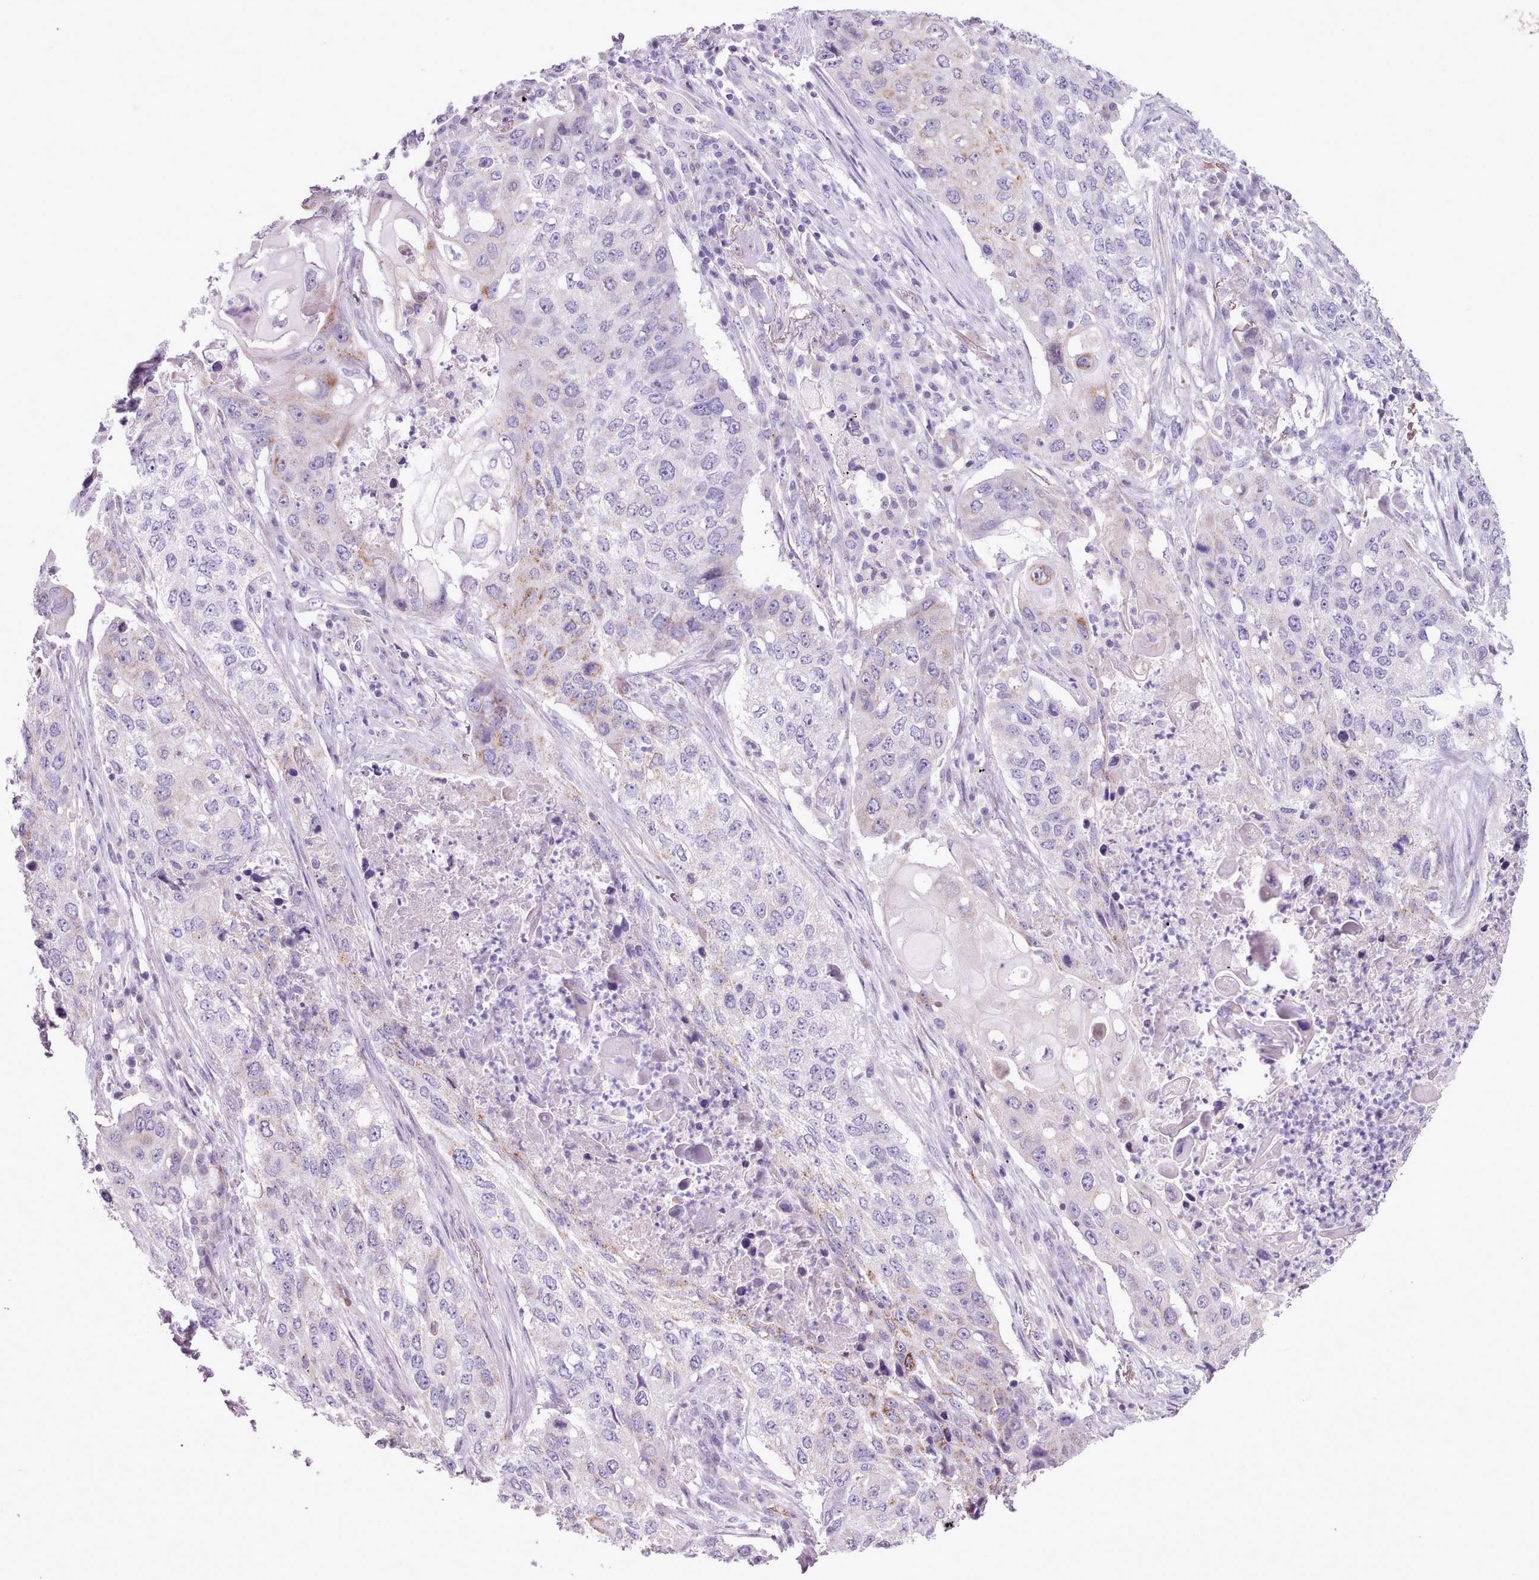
{"staining": {"intensity": "negative", "quantity": "none", "location": "none"}, "tissue": "lung cancer", "cell_type": "Tumor cells", "image_type": "cancer", "snomed": [{"axis": "morphology", "description": "Squamous cell carcinoma, NOS"}, {"axis": "topography", "description": "Lung"}], "caption": "This is a image of immunohistochemistry staining of squamous cell carcinoma (lung), which shows no expression in tumor cells. (Stains: DAB IHC with hematoxylin counter stain, Microscopy: brightfield microscopy at high magnification).", "gene": "AK4", "patient": {"sex": "female", "age": 63}}